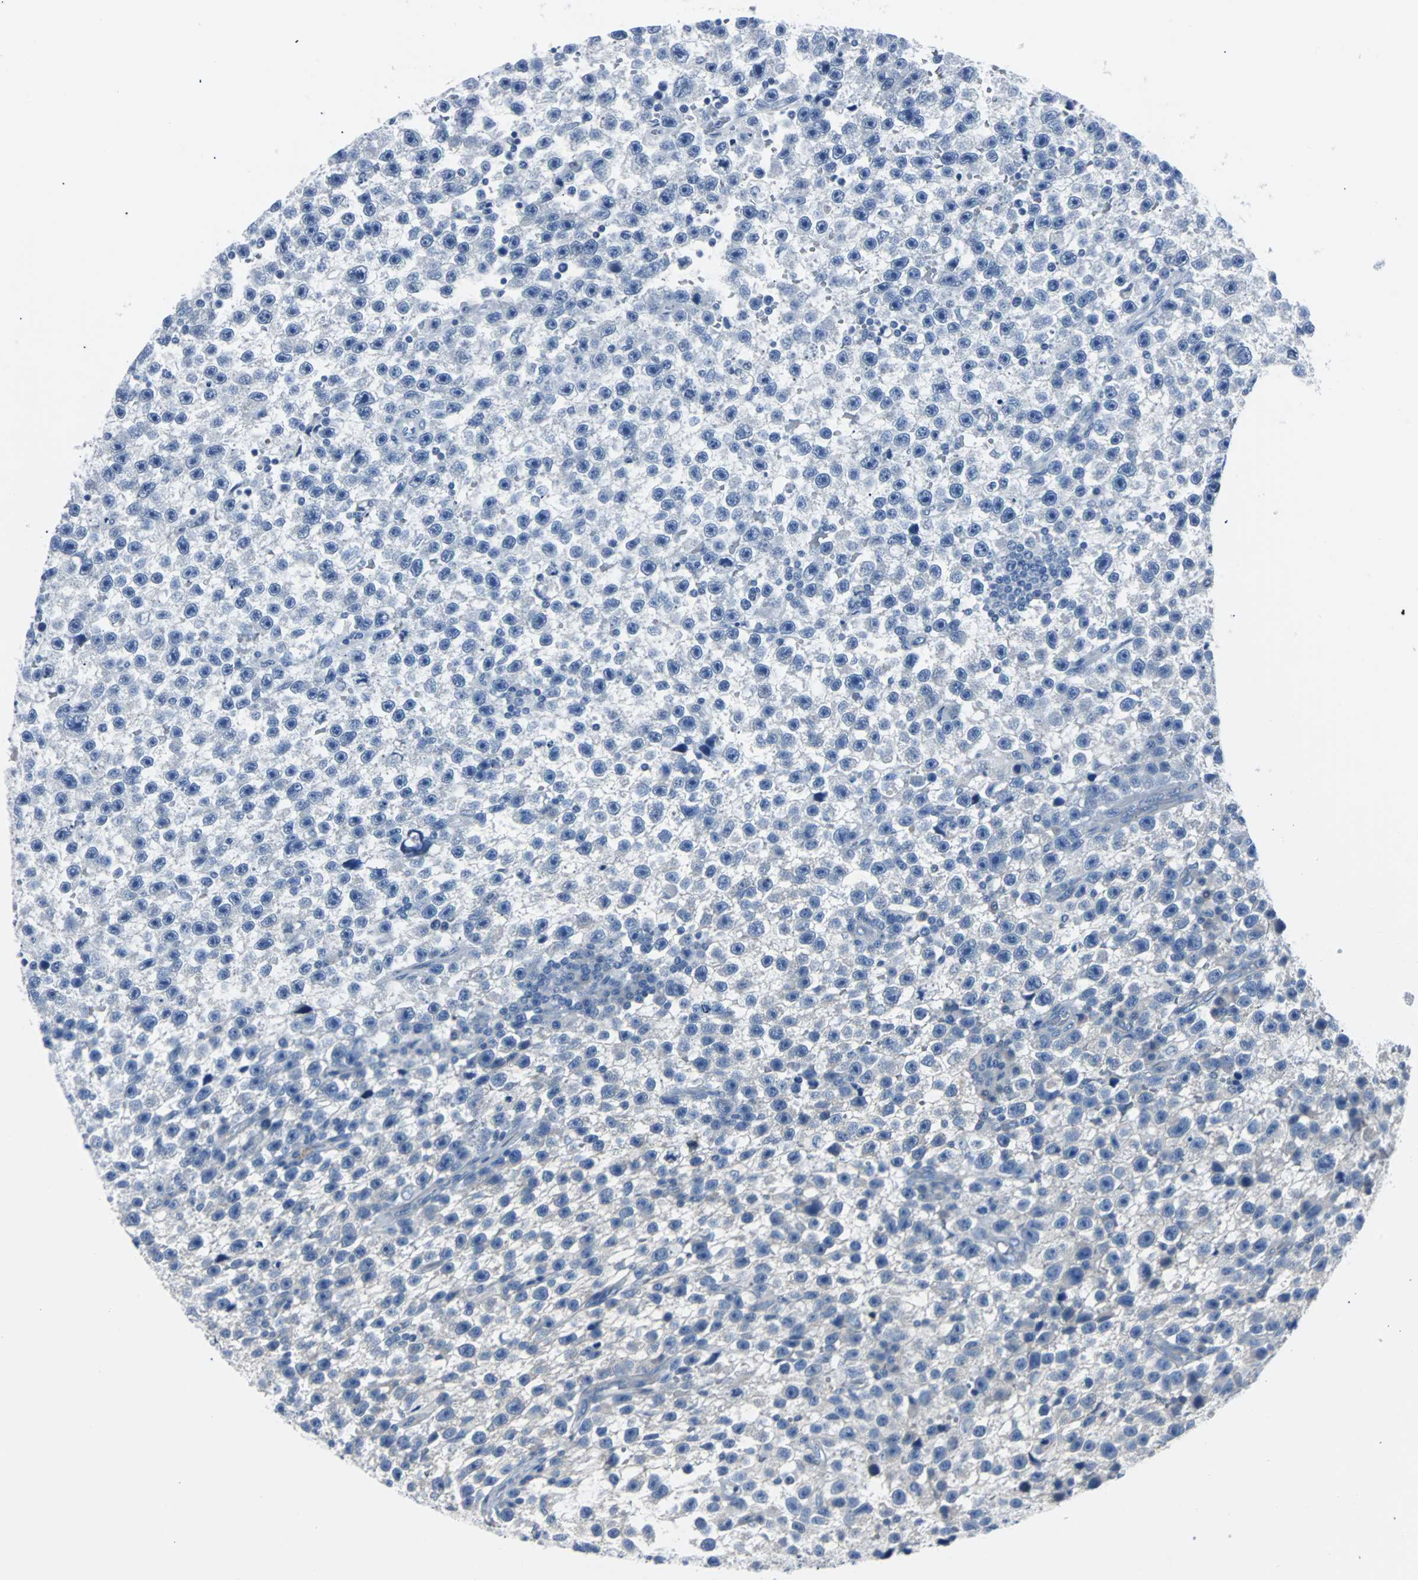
{"staining": {"intensity": "negative", "quantity": "none", "location": "none"}, "tissue": "testis cancer", "cell_type": "Tumor cells", "image_type": "cancer", "snomed": [{"axis": "morphology", "description": "Seminoma, NOS"}, {"axis": "topography", "description": "Testis"}], "caption": "Tumor cells show no significant staining in testis cancer (seminoma).", "gene": "RASA1", "patient": {"sex": "male", "age": 33}}